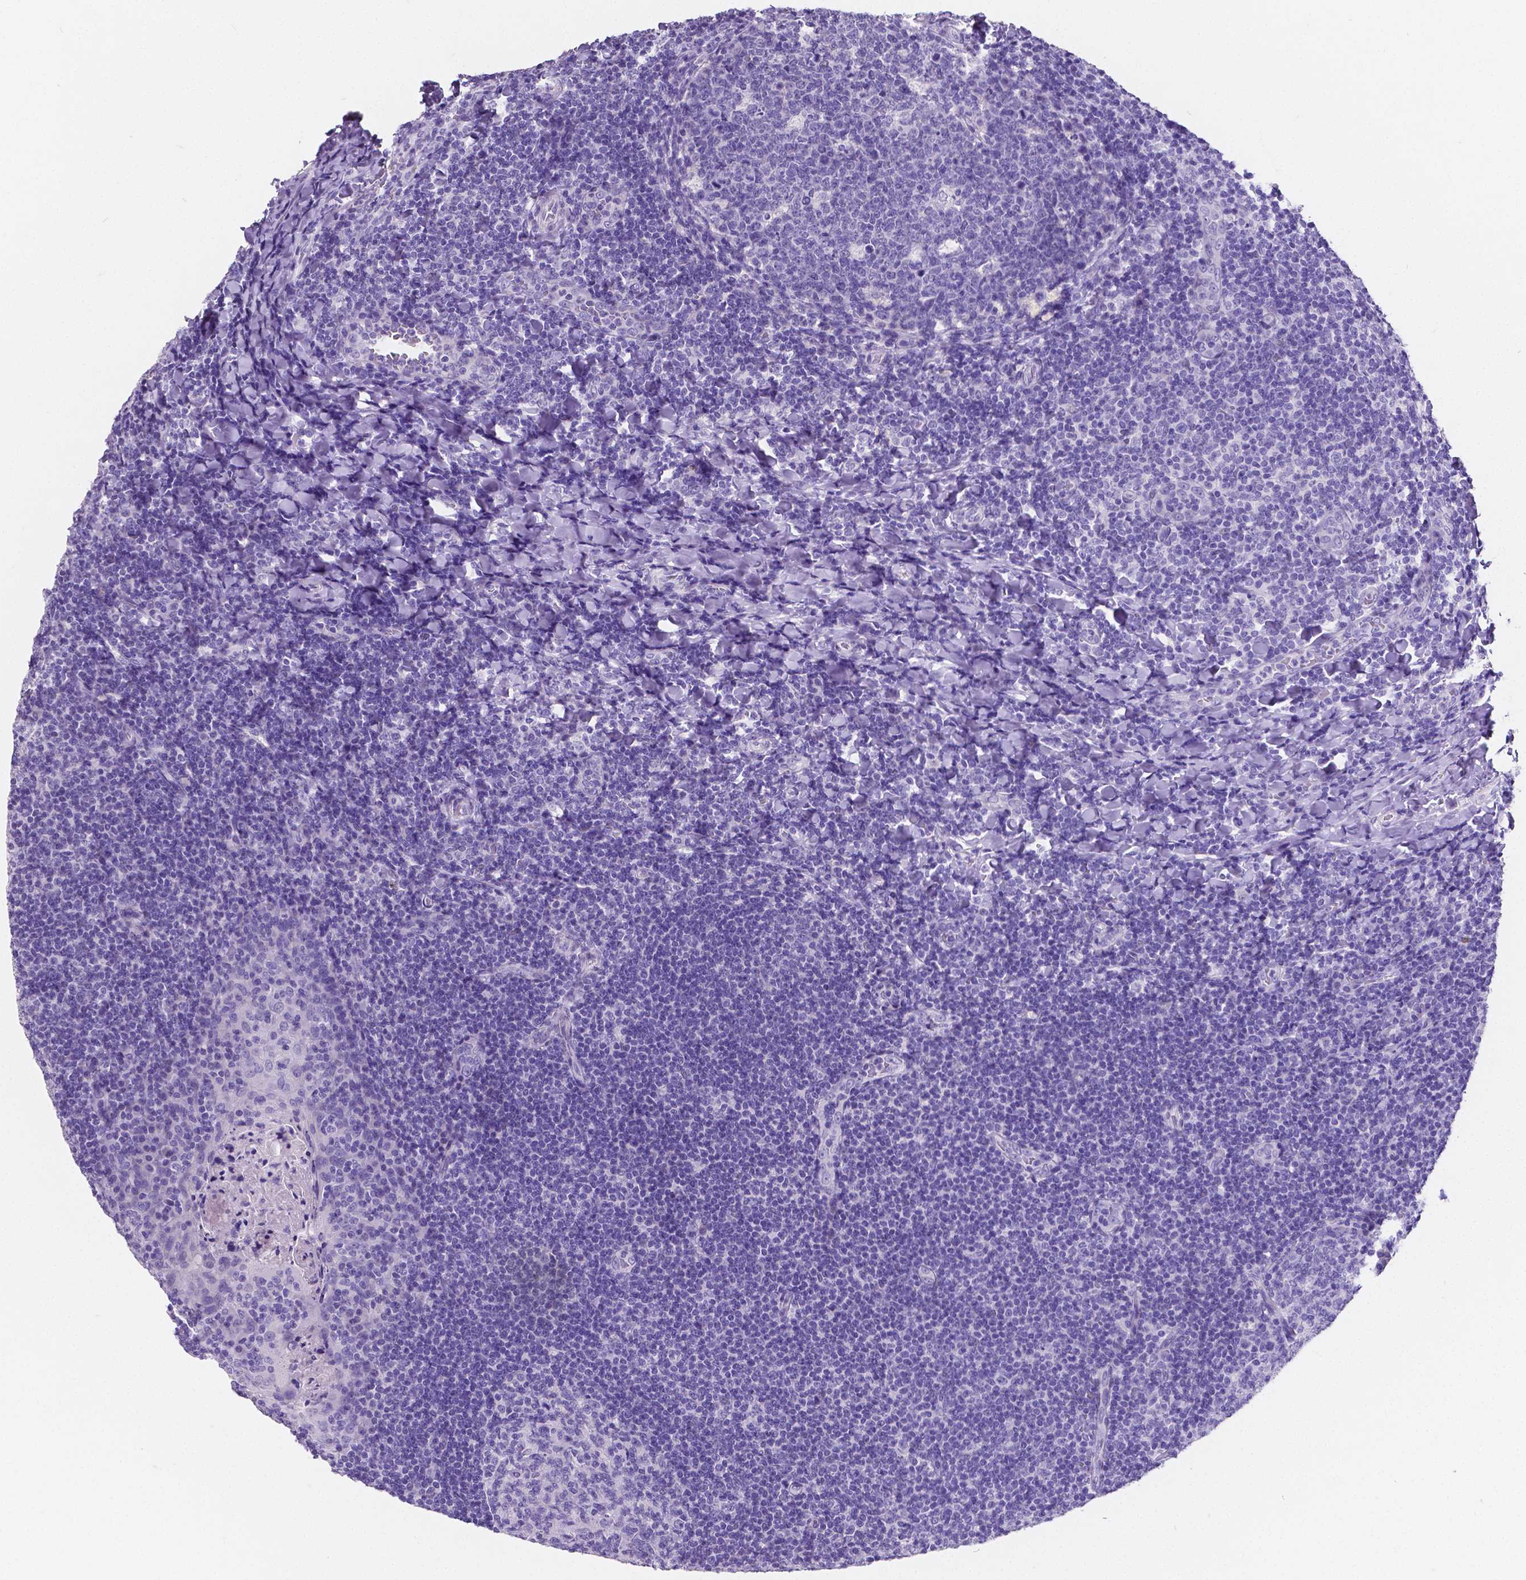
{"staining": {"intensity": "negative", "quantity": "none", "location": "none"}, "tissue": "tonsil", "cell_type": "Germinal center cells", "image_type": "normal", "snomed": [{"axis": "morphology", "description": "Normal tissue, NOS"}, {"axis": "topography", "description": "Tonsil"}], "caption": "The immunohistochemistry (IHC) photomicrograph has no significant expression in germinal center cells of tonsil.", "gene": "SATB2", "patient": {"sex": "male", "age": 17}}